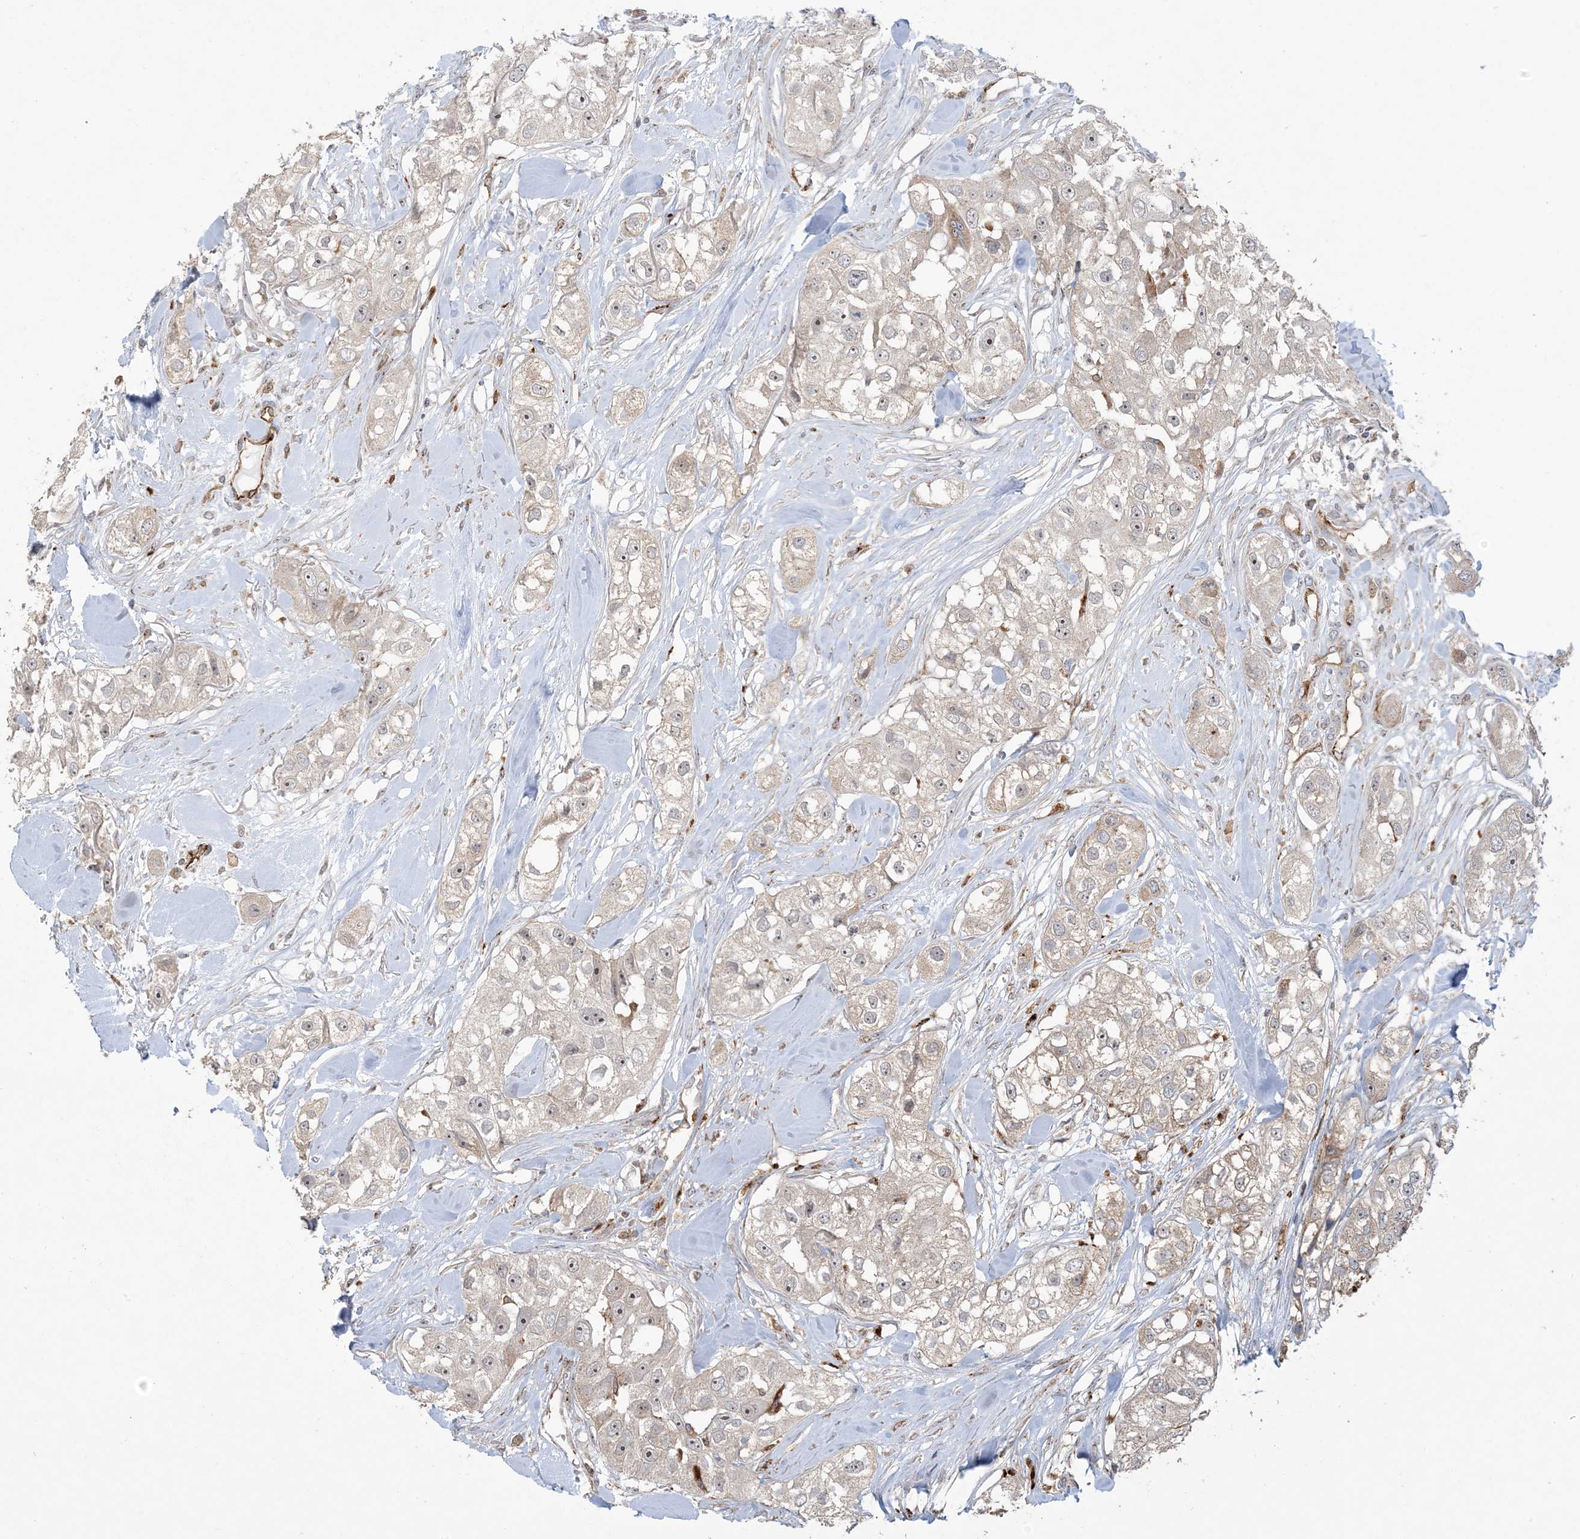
{"staining": {"intensity": "moderate", "quantity": "25%-75%", "location": "cytoplasmic/membranous,nuclear"}, "tissue": "head and neck cancer", "cell_type": "Tumor cells", "image_type": "cancer", "snomed": [{"axis": "morphology", "description": "Normal tissue, NOS"}, {"axis": "morphology", "description": "Squamous cell carcinoma, NOS"}, {"axis": "topography", "description": "Skeletal muscle"}, {"axis": "topography", "description": "Head-Neck"}], "caption": "Tumor cells demonstrate moderate cytoplasmic/membranous and nuclear positivity in approximately 25%-75% of cells in head and neck cancer (squamous cell carcinoma).", "gene": "AGA", "patient": {"sex": "male", "age": 51}}